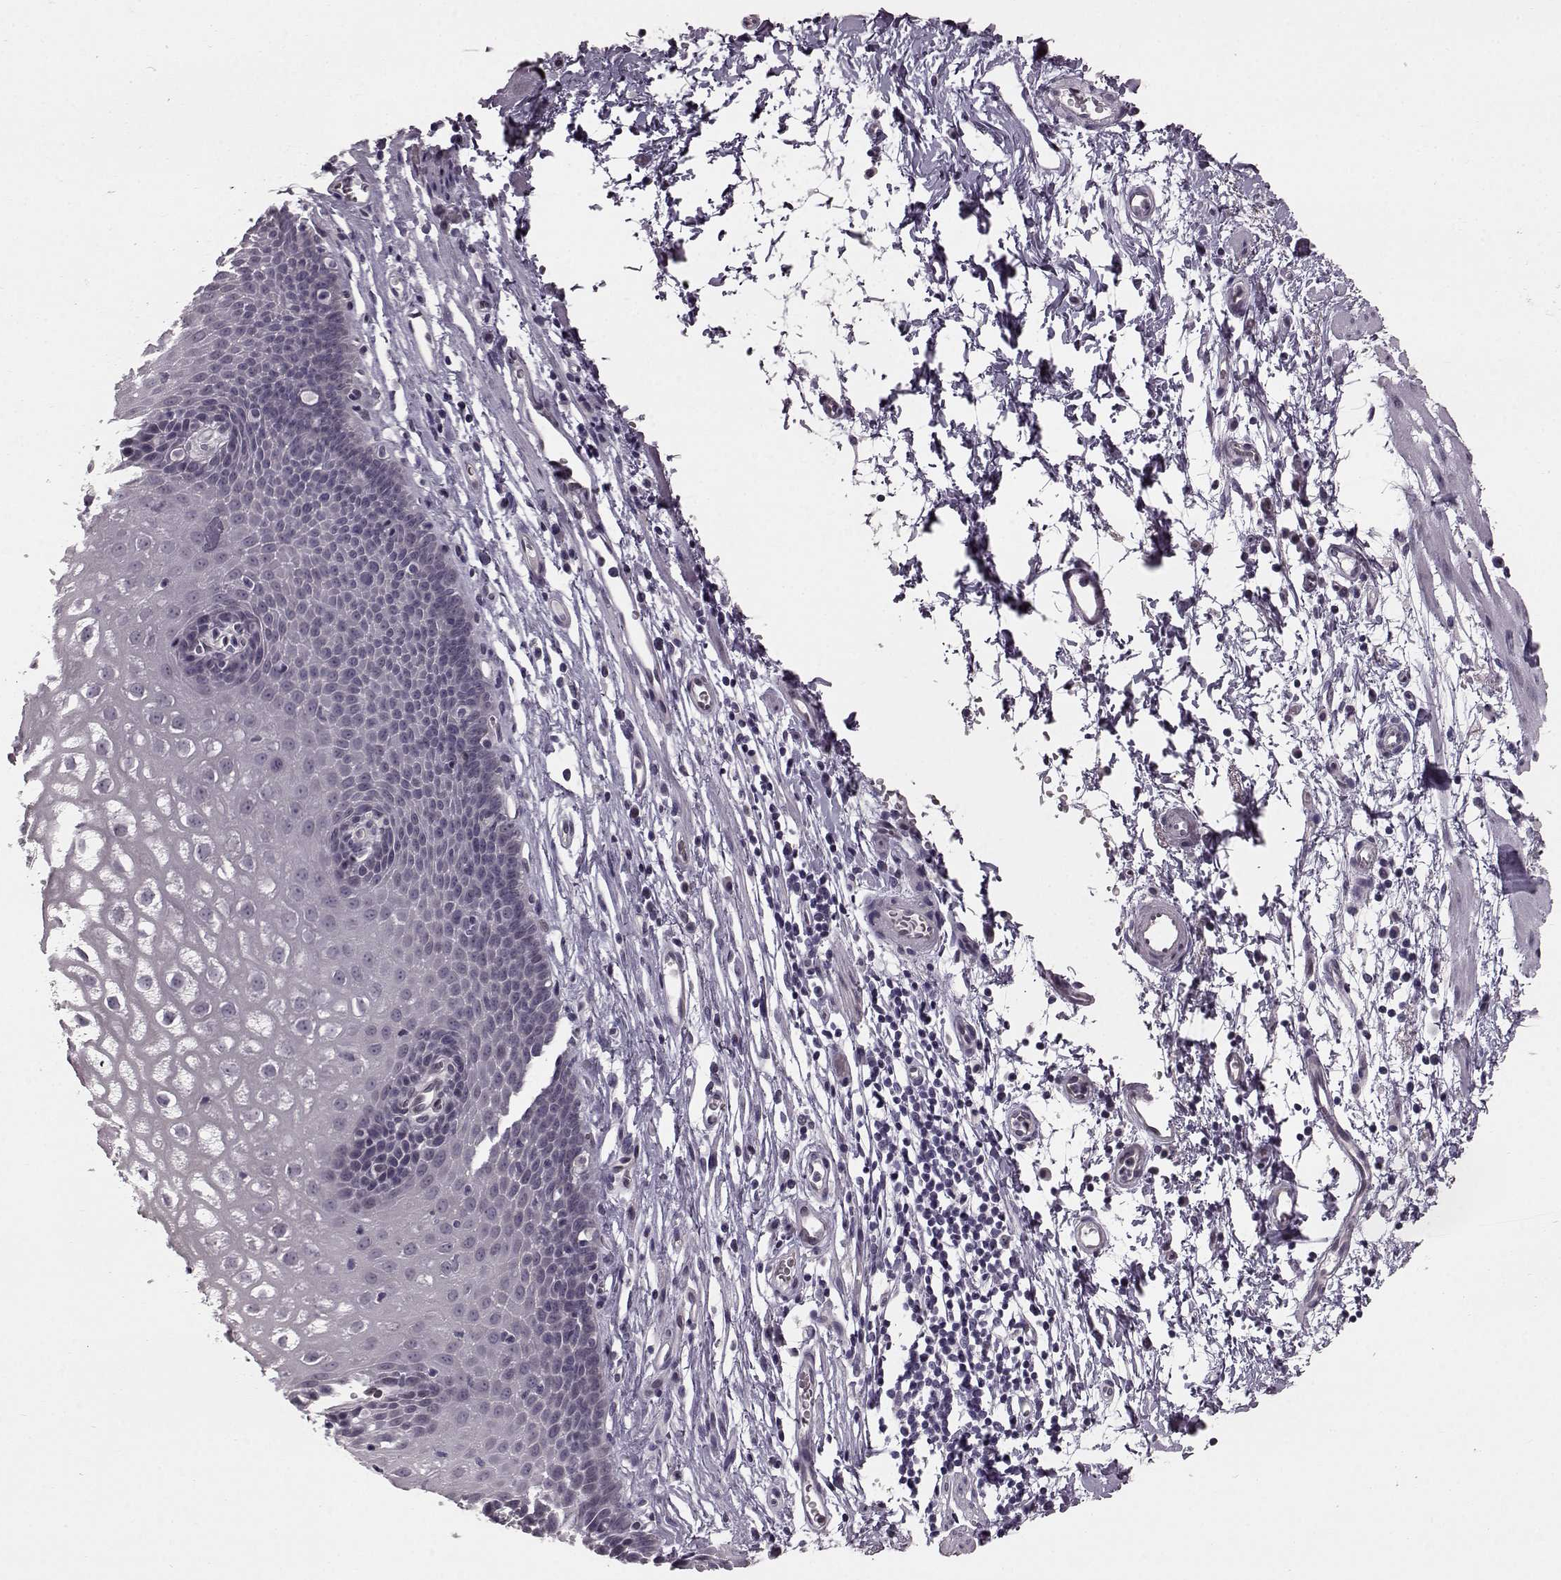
{"staining": {"intensity": "negative", "quantity": "none", "location": "none"}, "tissue": "esophagus", "cell_type": "Squamous epithelial cells", "image_type": "normal", "snomed": [{"axis": "morphology", "description": "Normal tissue, NOS"}, {"axis": "topography", "description": "Esophagus"}], "caption": "Immunohistochemistry (IHC) histopathology image of unremarkable esophagus: human esophagus stained with DAB (3,3'-diaminobenzidine) demonstrates no significant protein expression in squamous epithelial cells.", "gene": "TCHHL1", "patient": {"sex": "male", "age": 72}}